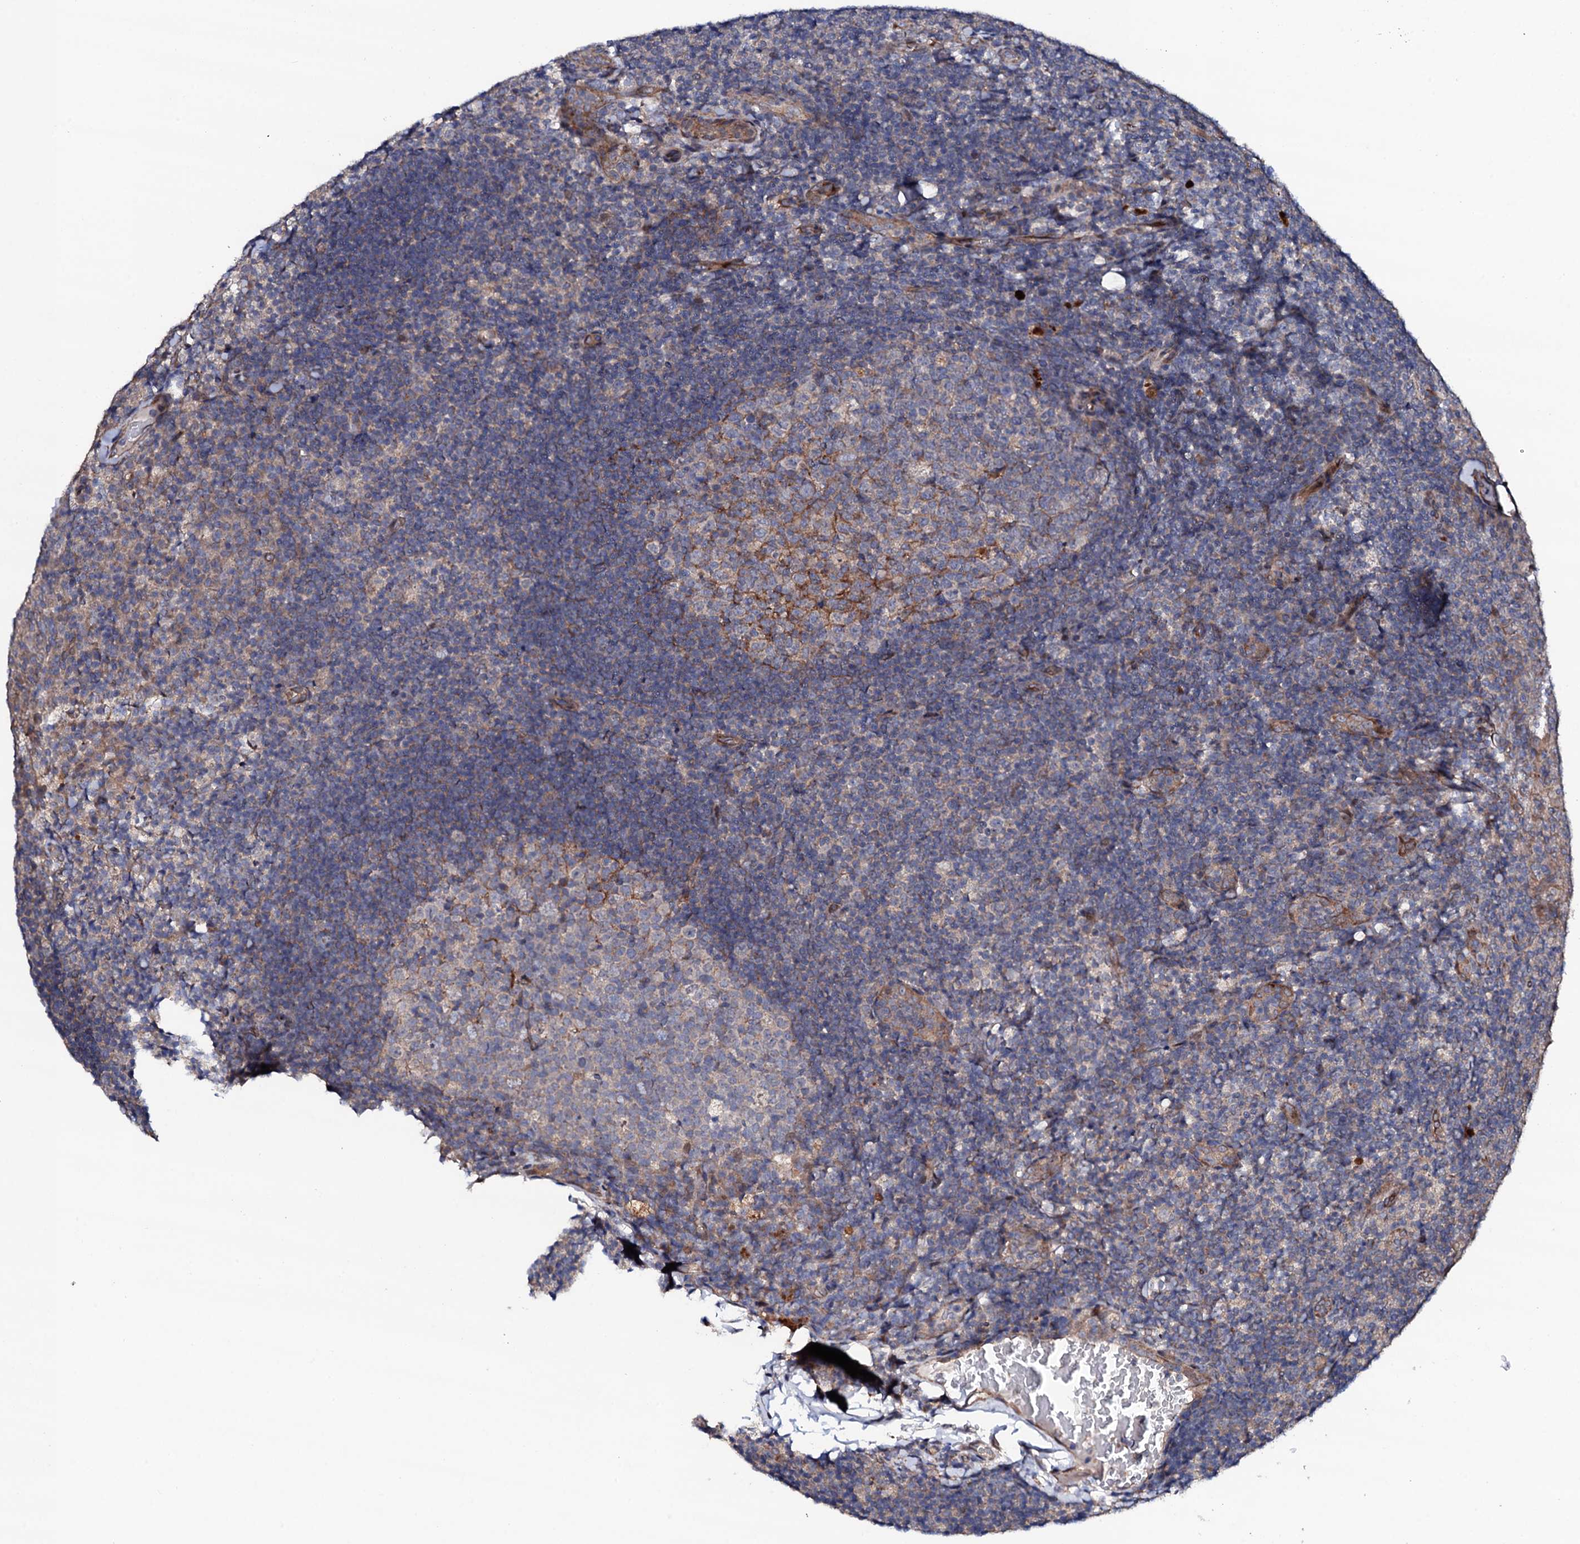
{"staining": {"intensity": "negative", "quantity": "none", "location": "none"}, "tissue": "tonsil", "cell_type": "Germinal center cells", "image_type": "normal", "snomed": [{"axis": "morphology", "description": "Normal tissue, NOS"}, {"axis": "topography", "description": "Tonsil"}], "caption": "An immunohistochemistry (IHC) image of benign tonsil is shown. There is no staining in germinal center cells of tonsil.", "gene": "CIAO2A", "patient": {"sex": "male", "age": 17}}